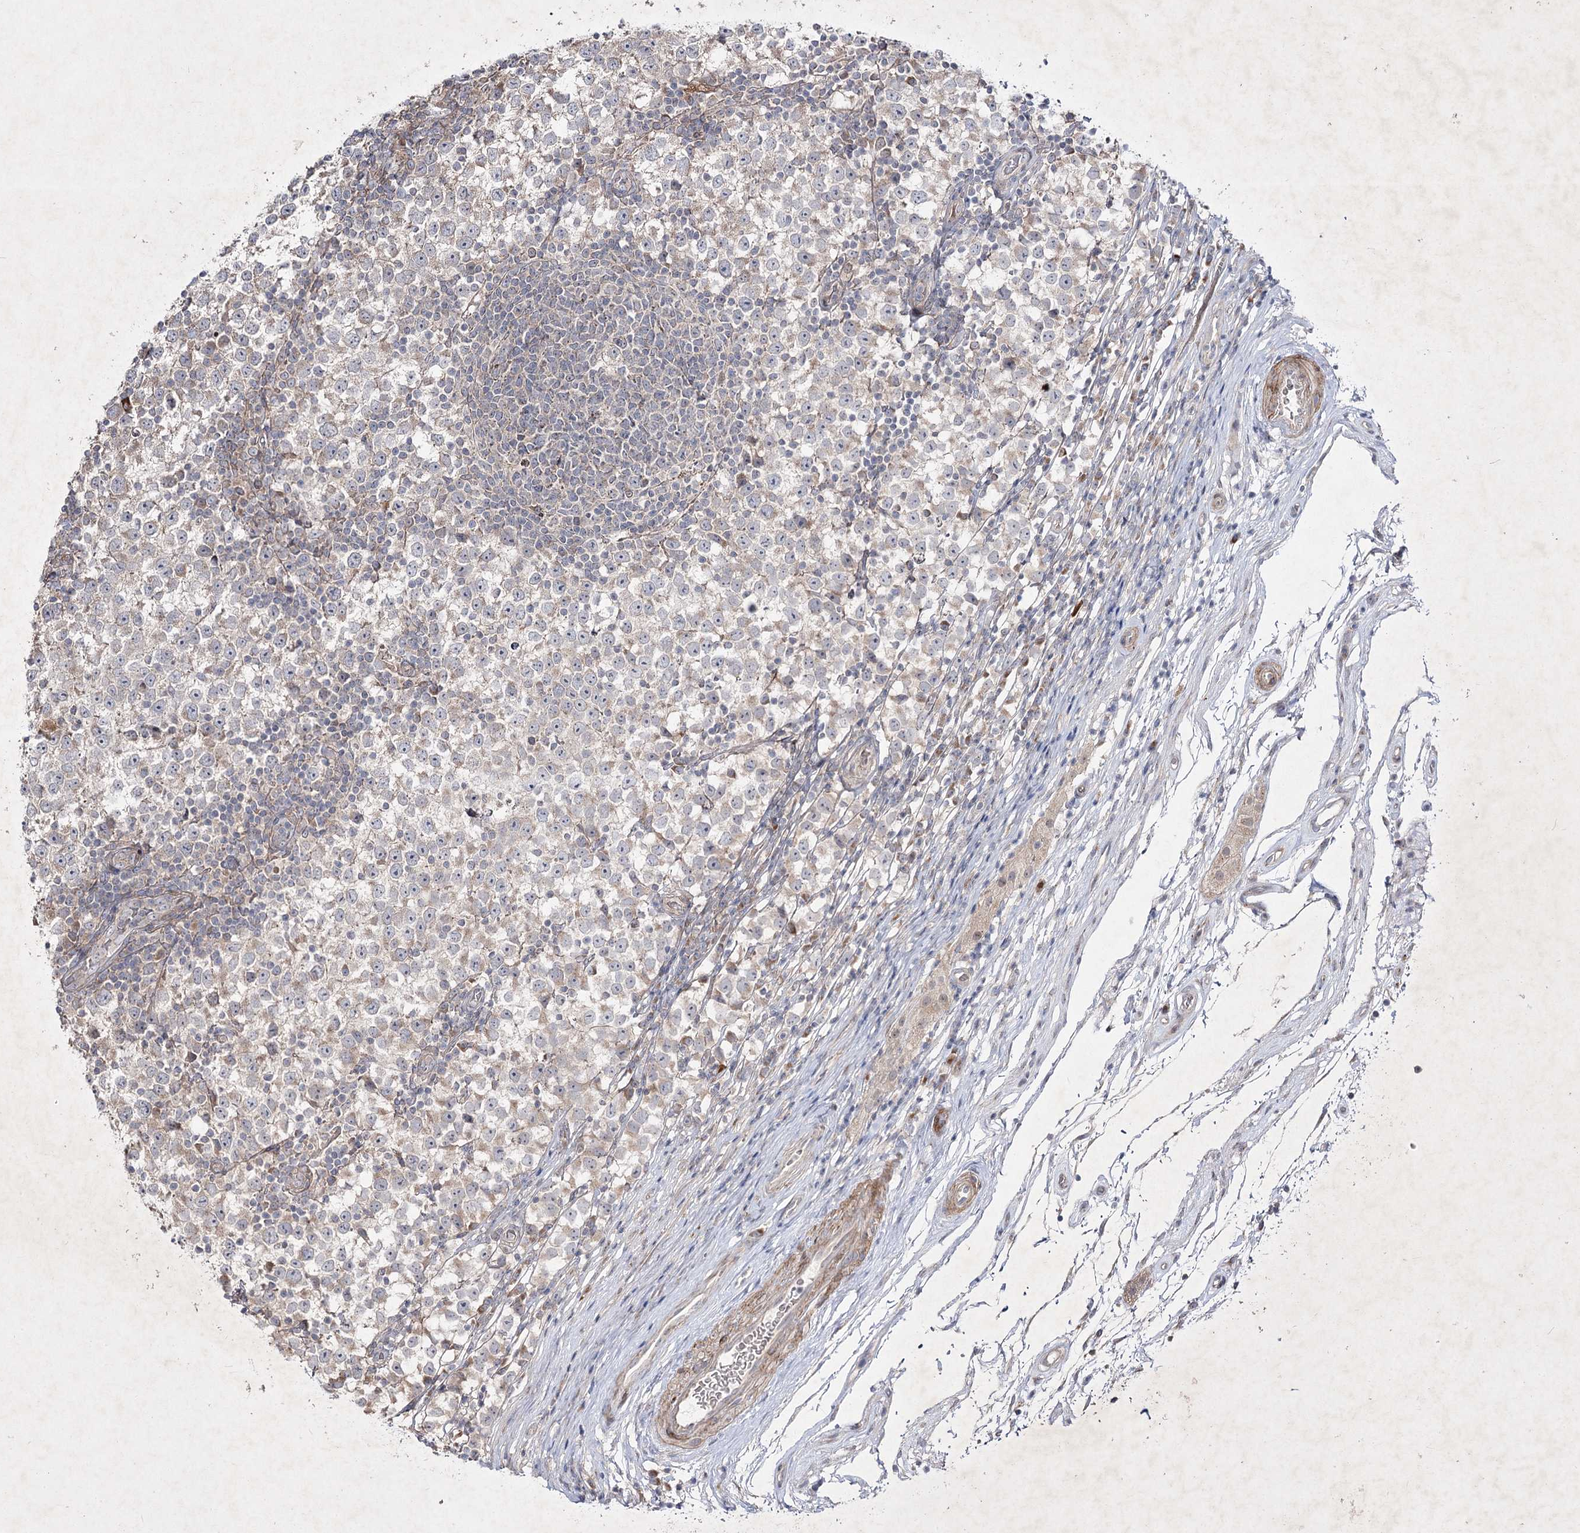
{"staining": {"intensity": "weak", "quantity": "<25%", "location": "cytoplasmic/membranous"}, "tissue": "testis cancer", "cell_type": "Tumor cells", "image_type": "cancer", "snomed": [{"axis": "morphology", "description": "Seminoma, NOS"}, {"axis": "topography", "description": "Testis"}], "caption": "This is an IHC photomicrograph of human seminoma (testis). There is no staining in tumor cells.", "gene": "CIB2", "patient": {"sex": "male", "age": 65}}